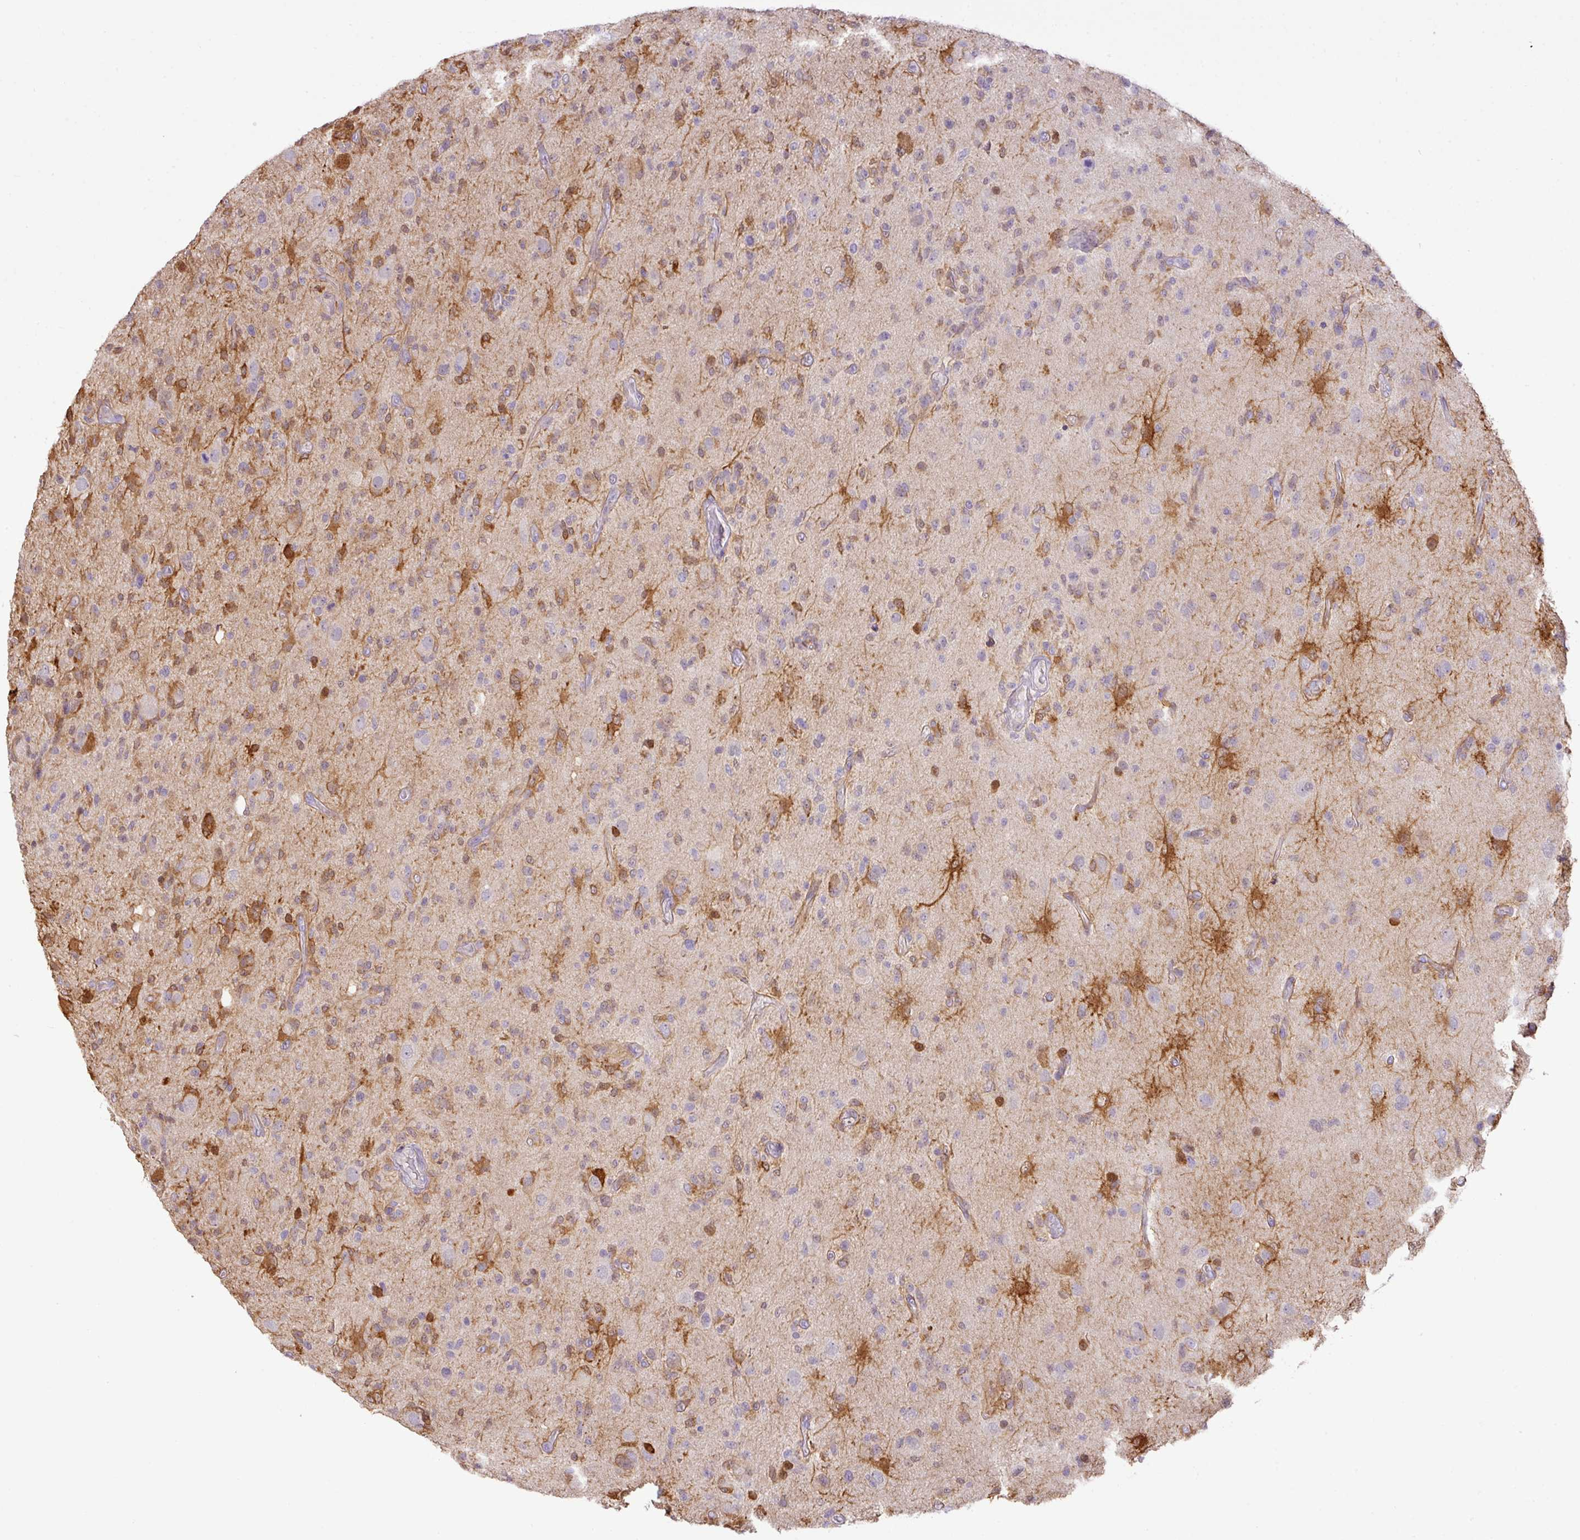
{"staining": {"intensity": "moderate", "quantity": "25%-75%", "location": "cytoplasmic/membranous,nuclear"}, "tissue": "glioma", "cell_type": "Tumor cells", "image_type": "cancer", "snomed": [{"axis": "morphology", "description": "Glioma, malignant, High grade"}, {"axis": "topography", "description": "Brain"}], "caption": "IHC photomicrograph of human malignant glioma (high-grade) stained for a protein (brown), which demonstrates medium levels of moderate cytoplasmic/membranous and nuclear staining in about 25%-75% of tumor cells.", "gene": "GCNT7", "patient": {"sex": "female", "age": 67}}